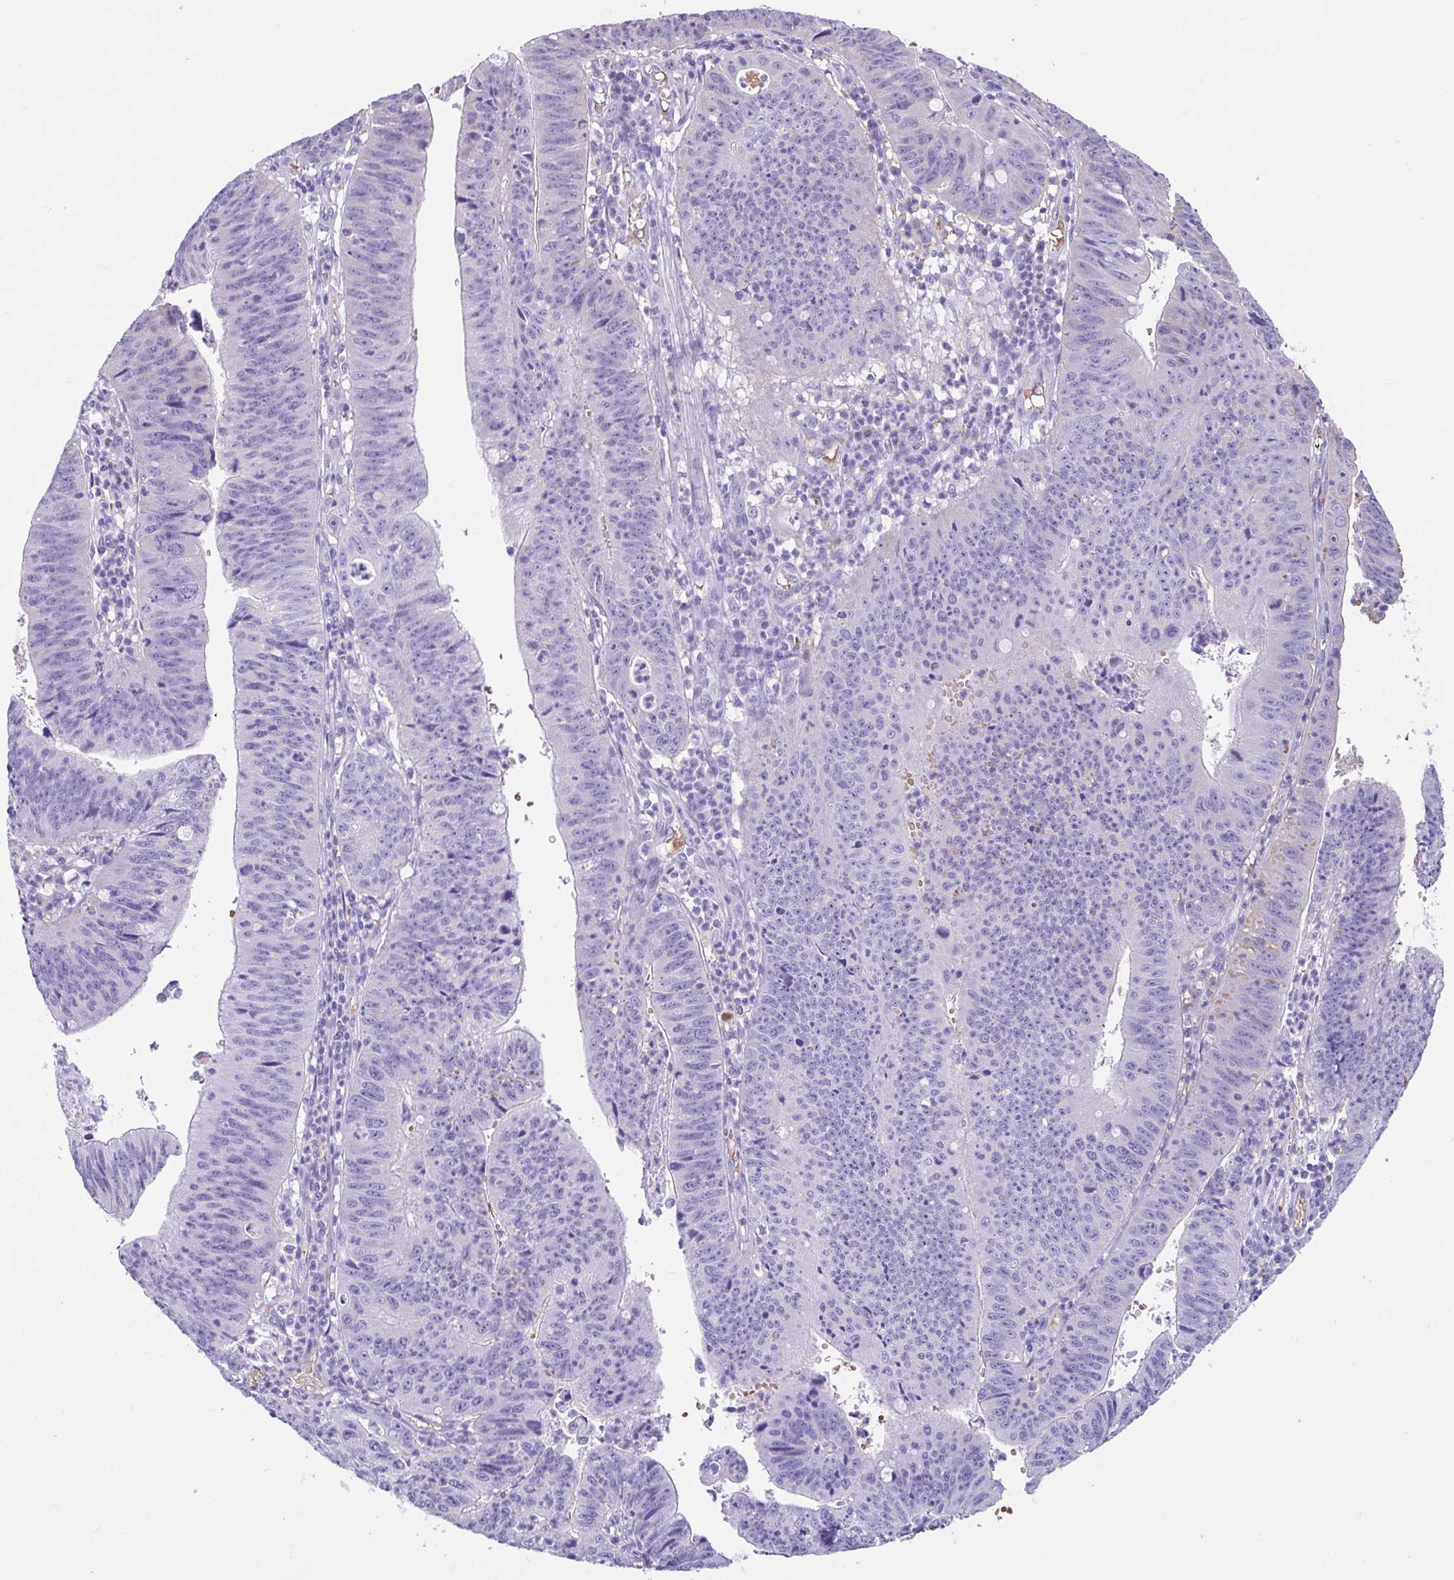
{"staining": {"intensity": "negative", "quantity": "none", "location": "none"}, "tissue": "stomach cancer", "cell_type": "Tumor cells", "image_type": "cancer", "snomed": [{"axis": "morphology", "description": "Adenocarcinoma, NOS"}, {"axis": "topography", "description": "Stomach"}], "caption": "An immunohistochemistry image of stomach cancer is shown. There is no staining in tumor cells of stomach cancer. (Stains: DAB (3,3'-diaminobenzidine) immunohistochemistry with hematoxylin counter stain, Microscopy: brightfield microscopy at high magnification).", "gene": "TMEM79", "patient": {"sex": "male", "age": 59}}